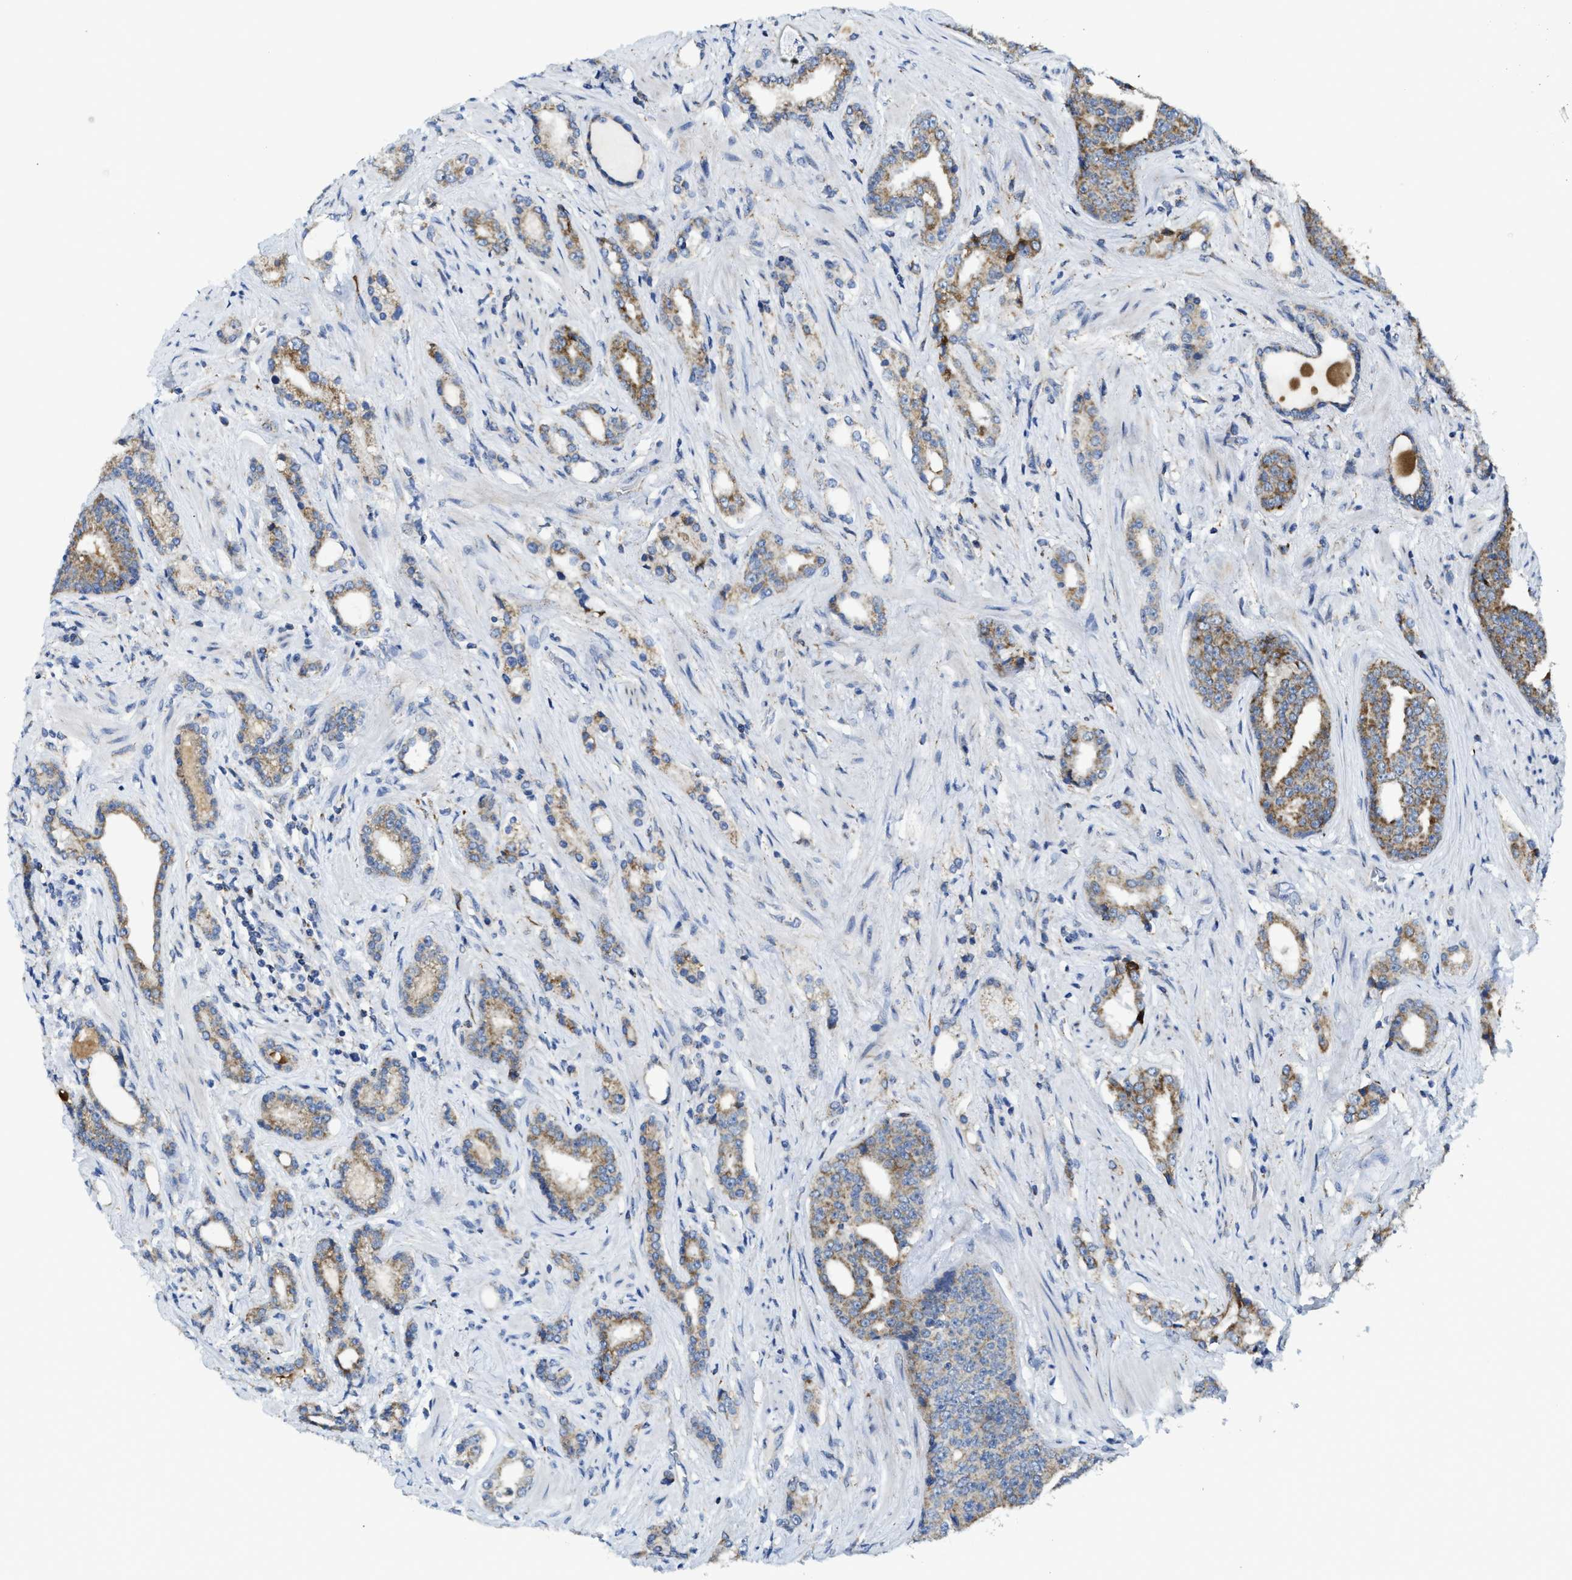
{"staining": {"intensity": "moderate", "quantity": ">75%", "location": "cytoplasmic/membranous"}, "tissue": "prostate cancer", "cell_type": "Tumor cells", "image_type": "cancer", "snomed": [{"axis": "morphology", "description": "Adenocarcinoma, High grade"}, {"axis": "topography", "description": "Prostate"}], "caption": "Immunohistochemical staining of human adenocarcinoma (high-grade) (prostate) exhibits medium levels of moderate cytoplasmic/membranous protein expression in approximately >75% of tumor cells.", "gene": "GATD3", "patient": {"sex": "male", "age": 71}}